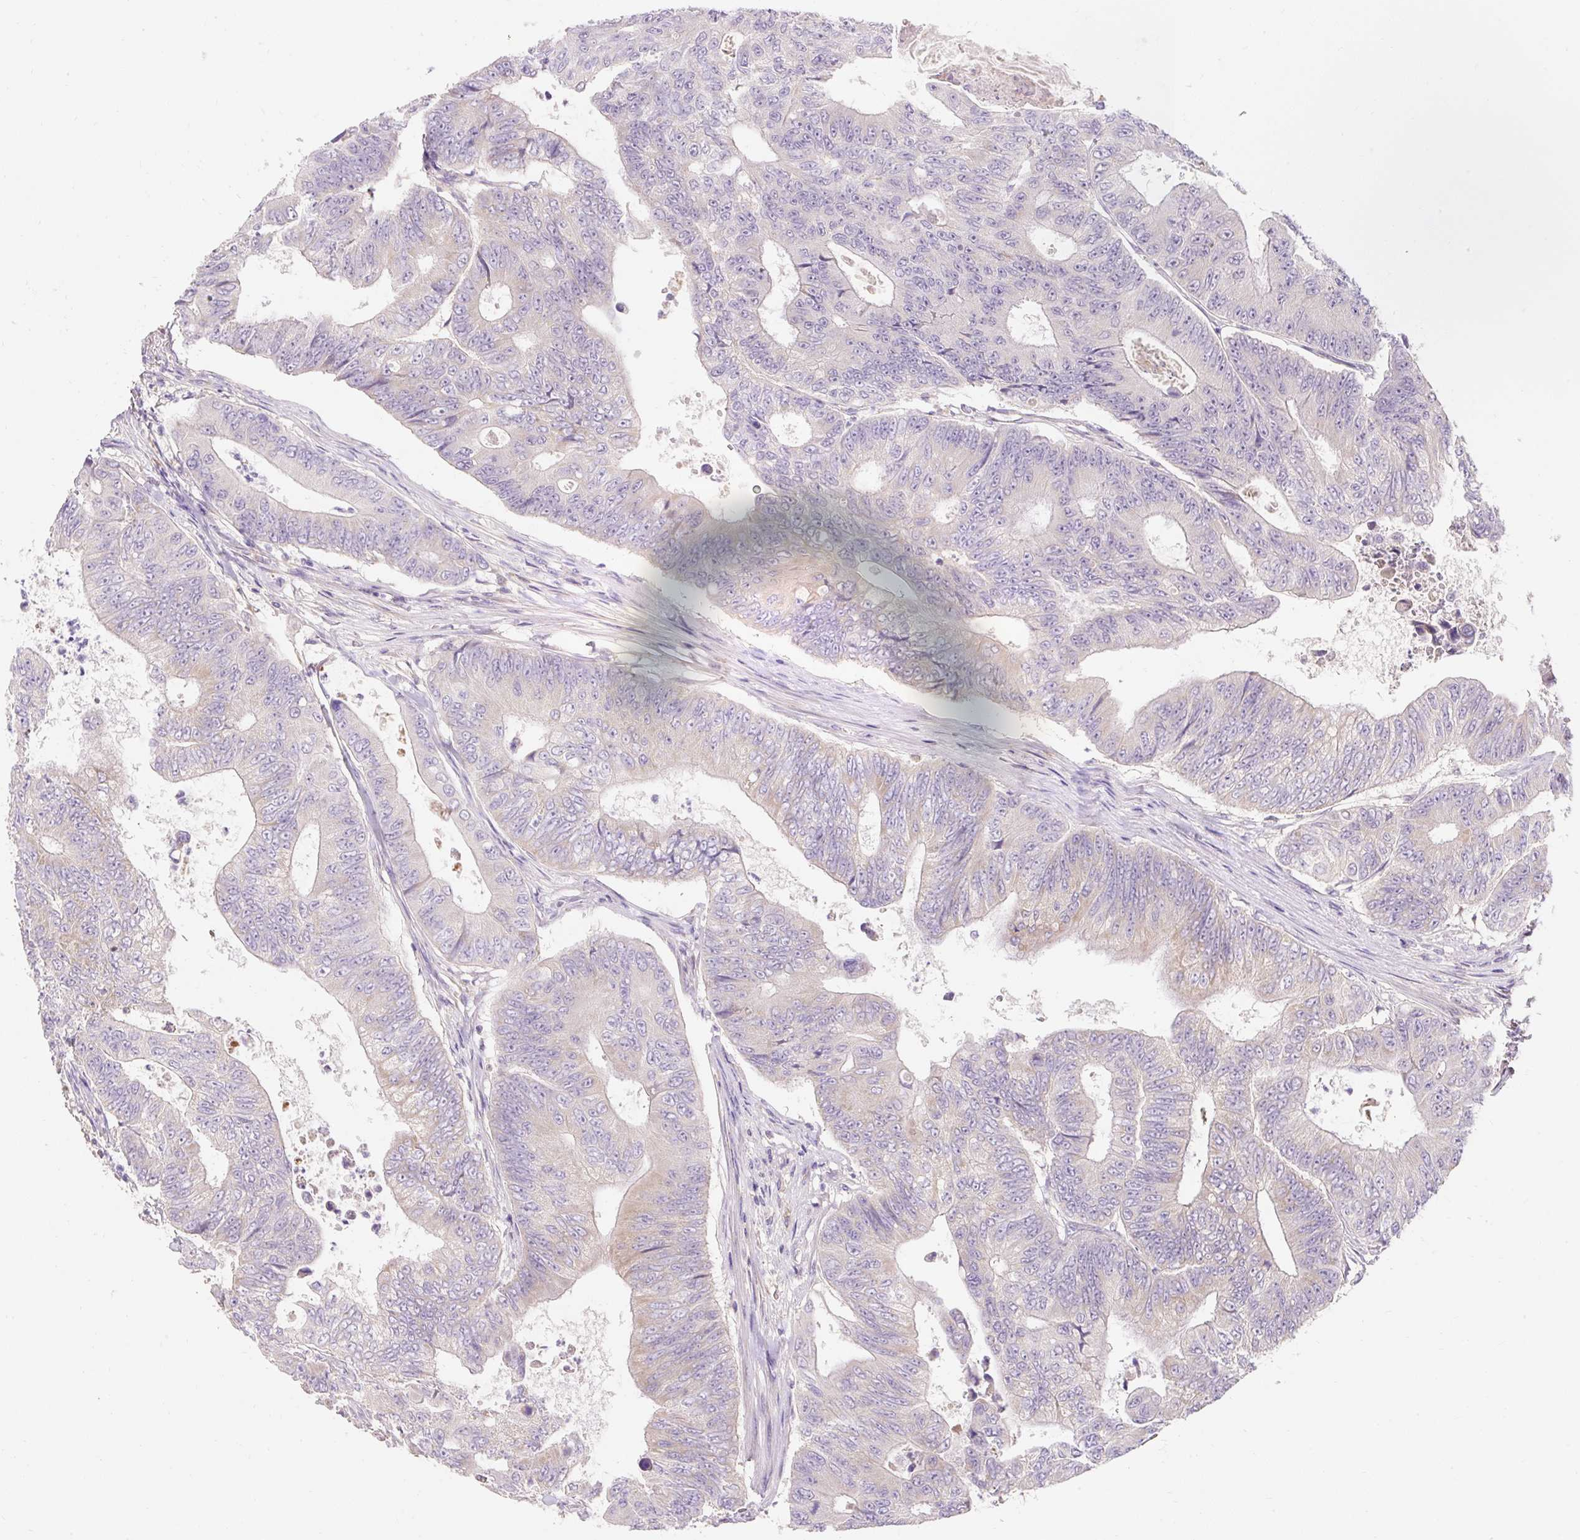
{"staining": {"intensity": "negative", "quantity": "none", "location": "none"}, "tissue": "colorectal cancer", "cell_type": "Tumor cells", "image_type": "cancer", "snomed": [{"axis": "morphology", "description": "Adenocarcinoma, NOS"}, {"axis": "topography", "description": "Colon"}], "caption": "Protein analysis of colorectal cancer (adenocarcinoma) displays no significant expression in tumor cells.", "gene": "PMAIP1", "patient": {"sex": "female", "age": 48}}